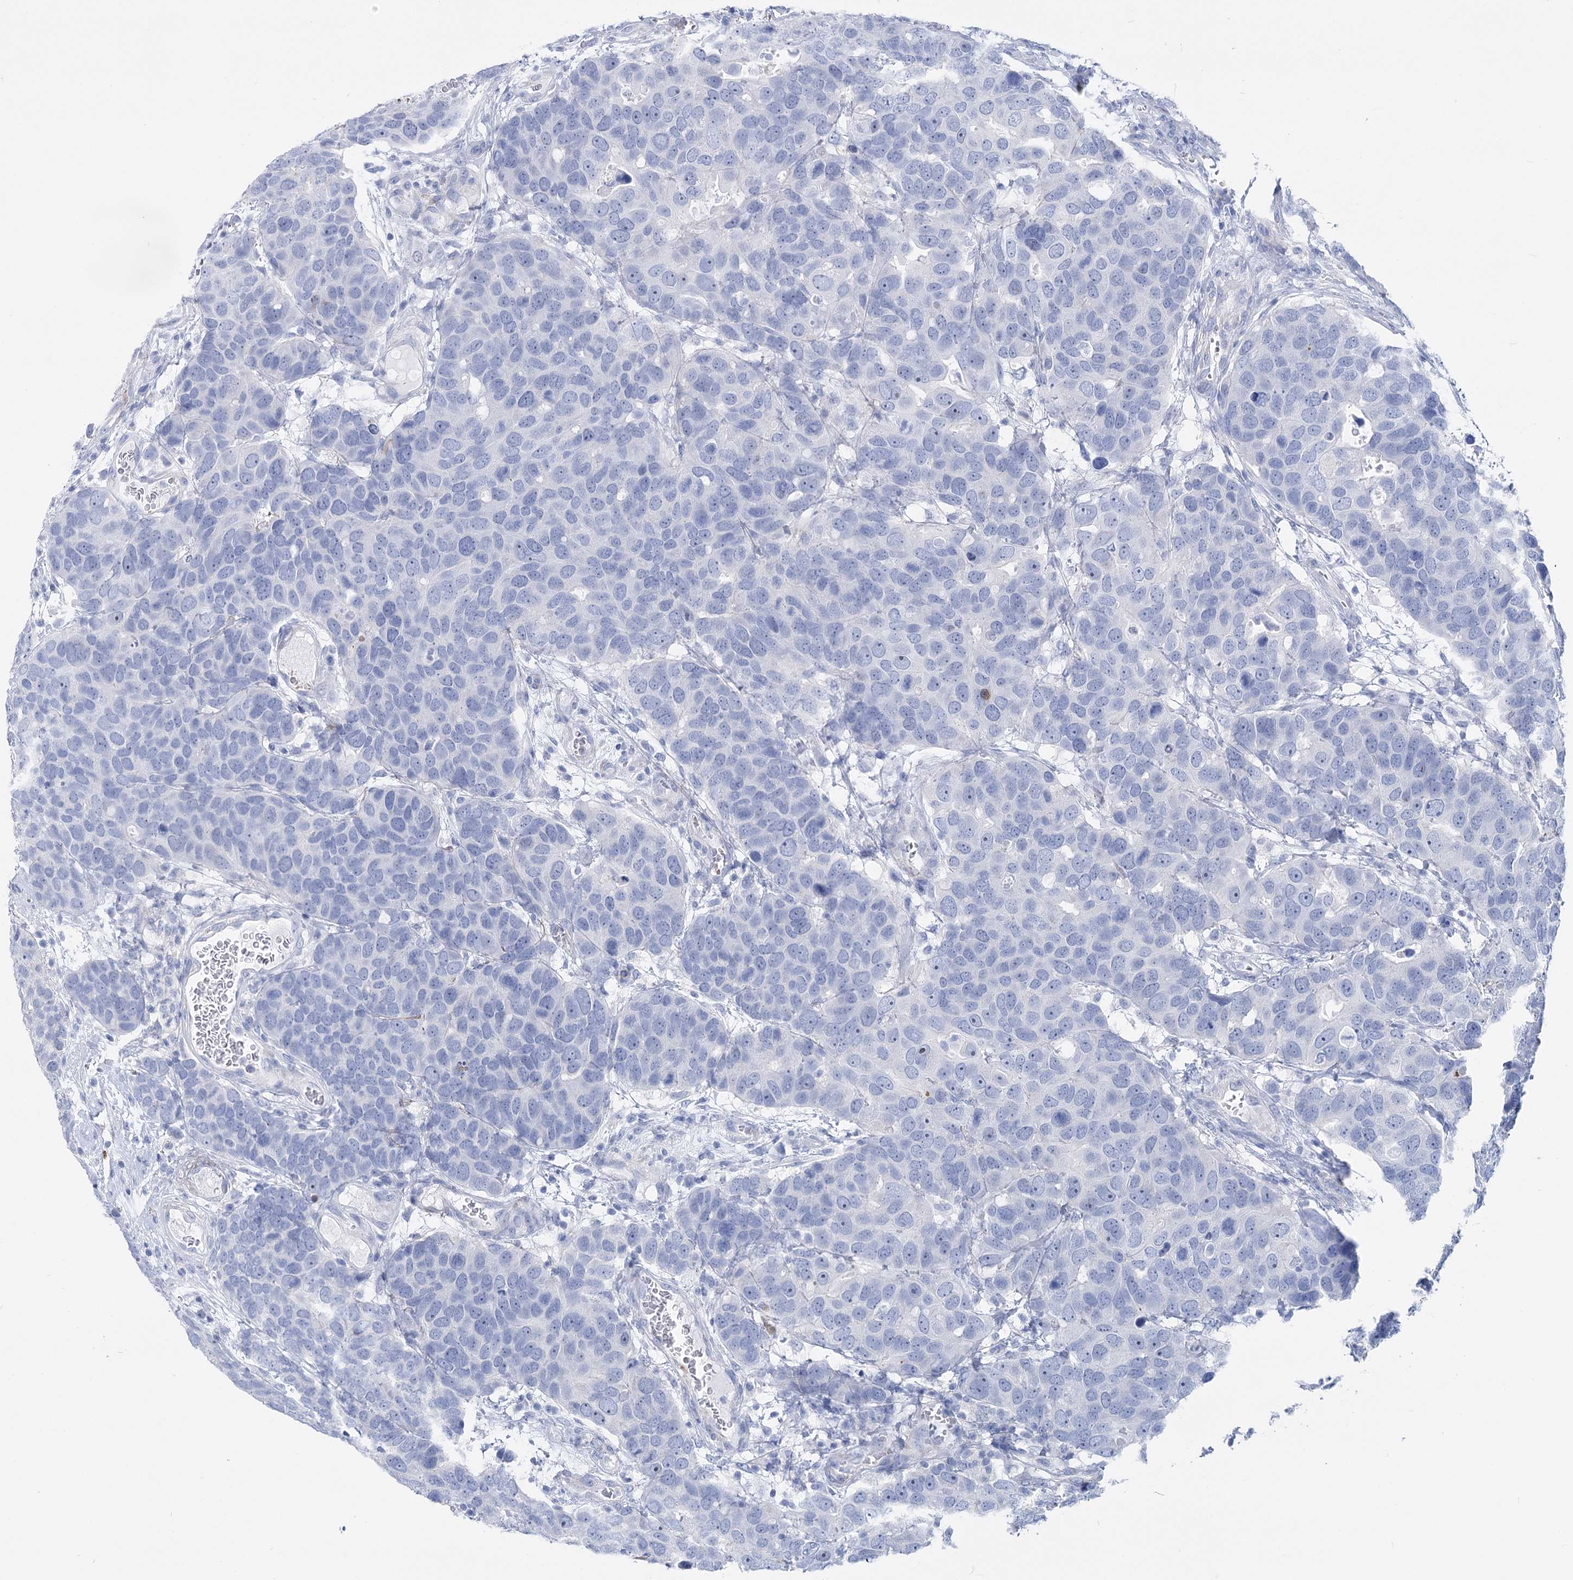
{"staining": {"intensity": "negative", "quantity": "none", "location": "none"}, "tissue": "breast cancer", "cell_type": "Tumor cells", "image_type": "cancer", "snomed": [{"axis": "morphology", "description": "Duct carcinoma"}, {"axis": "topography", "description": "Breast"}], "caption": "Breast cancer (invasive ductal carcinoma) stained for a protein using immunohistochemistry (IHC) demonstrates no expression tumor cells.", "gene": "PCDHA1", "patient": {"sex": "female", "age": 83}}